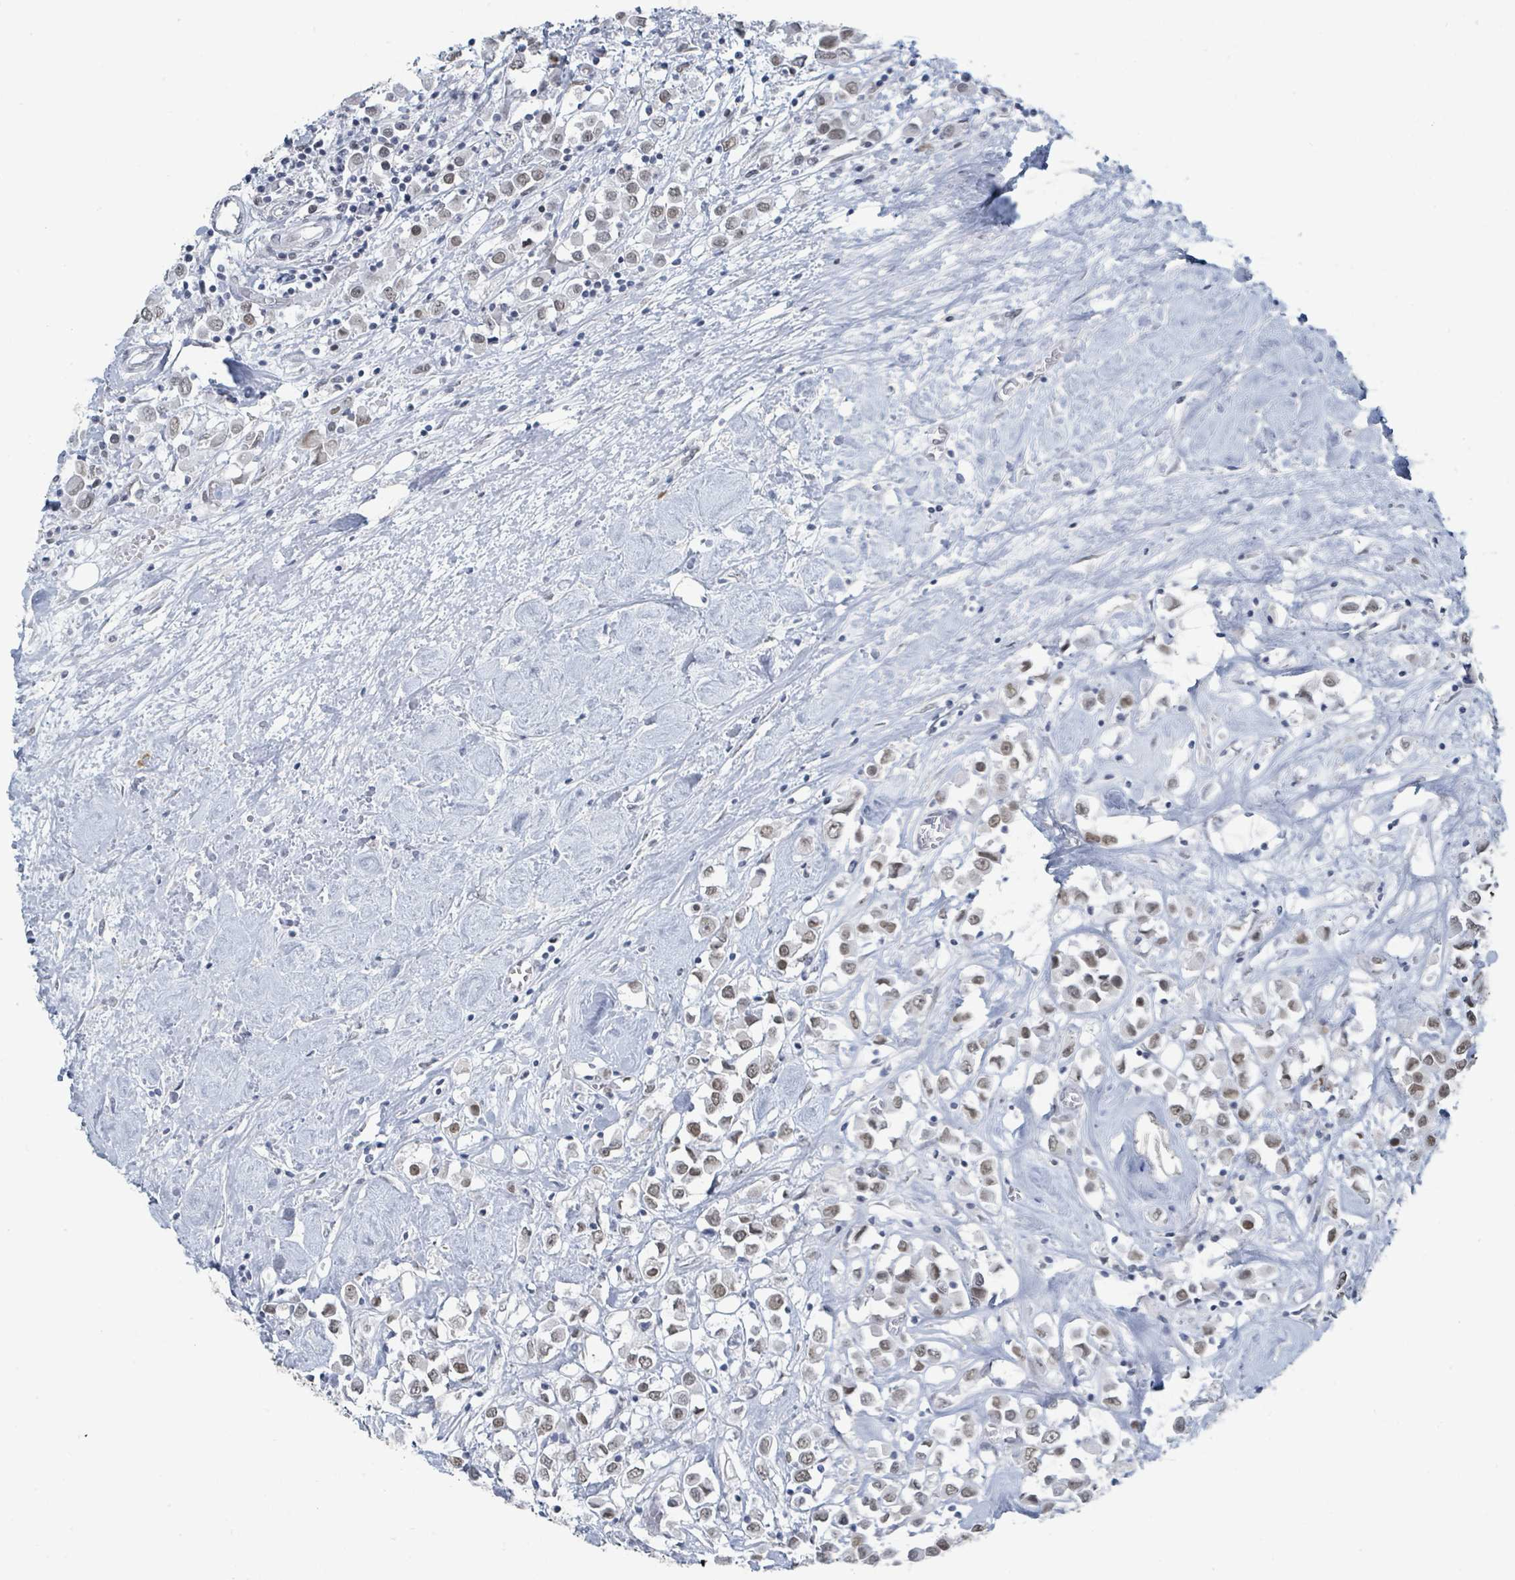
{"staining": {"intensity": "weak", "quantity": "25%-75%", "location": "nuclear"}, "tissue": "breast cancer", "cell_type": "Tumor cells", "image_type": "cancer", "snomed": [{"axis": "morphology", "description": "Duct carcinoma"}, {"axis": "topography", "description": "Breast"}], "caption": "Breast cancer stained for a protein demonstrates weak nuclear positivity in tumor cells.", "gene": "EHMT2", "patient": {"sex": "female", "age": 61}}